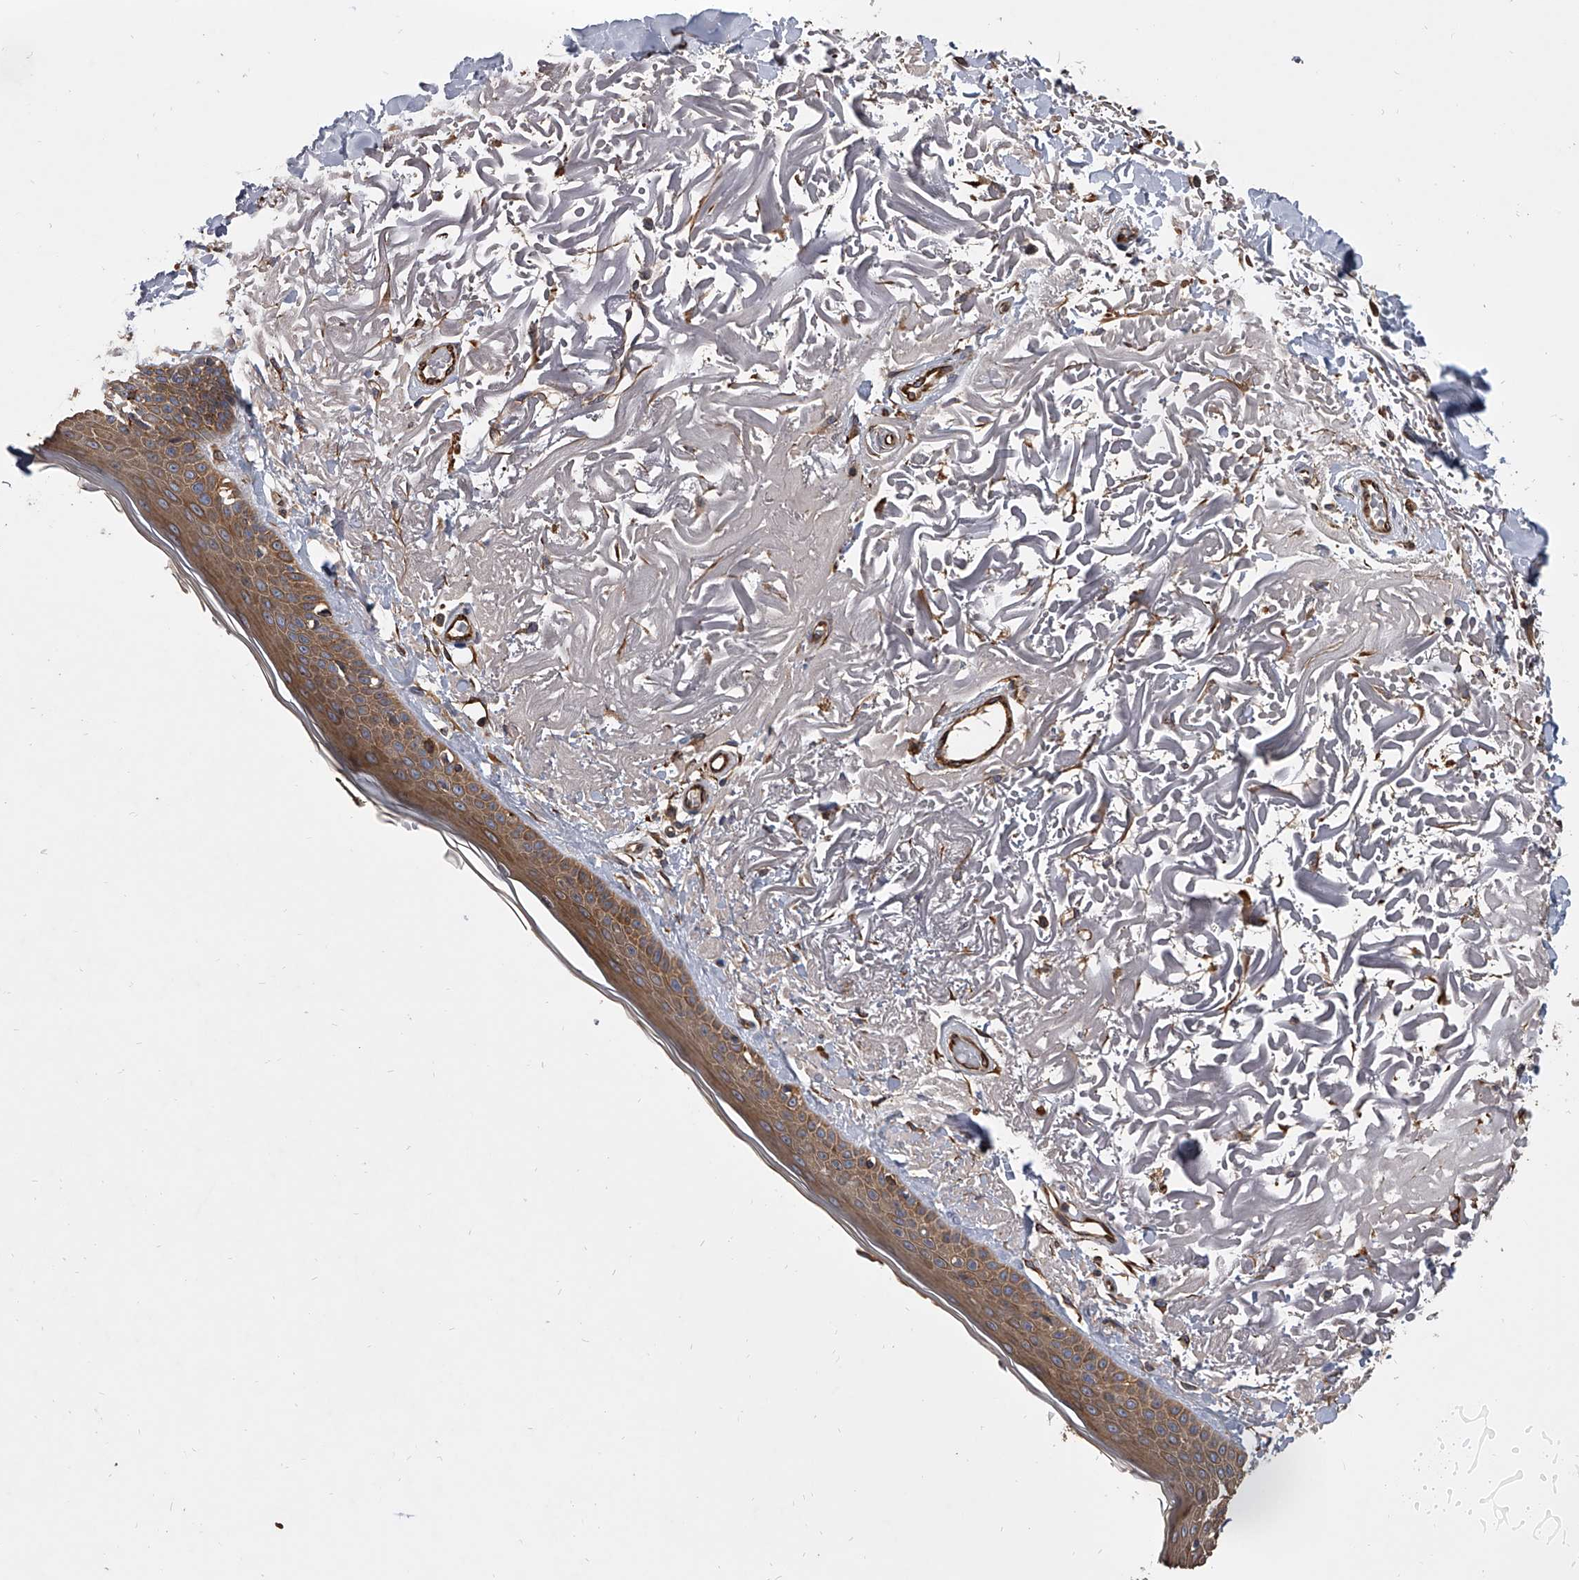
{"staining": {"intensity": "strong", "quantity": ">75%", "location": "cytoplasmic/membranous"}, "tissue": "skin", "cell_type": "Fibroblasts", "image_type": "normal", "snomed": [{"axis": "morphology", "description": "Normal tissue, NOS"}, {"axis": "topography", "description": "Skin"}, {"axis": "topography", "description": "Skeletal muscle"}], "caption": "Immunohistochemistry image of benign human skin stained for a protein (brown), which demonstrates high levels of strong cytoplasmic/membranous staining in about >75% of fibroblasts.", "gene": "EXOC4", "patient": {"sex": "male", "age": 83}}